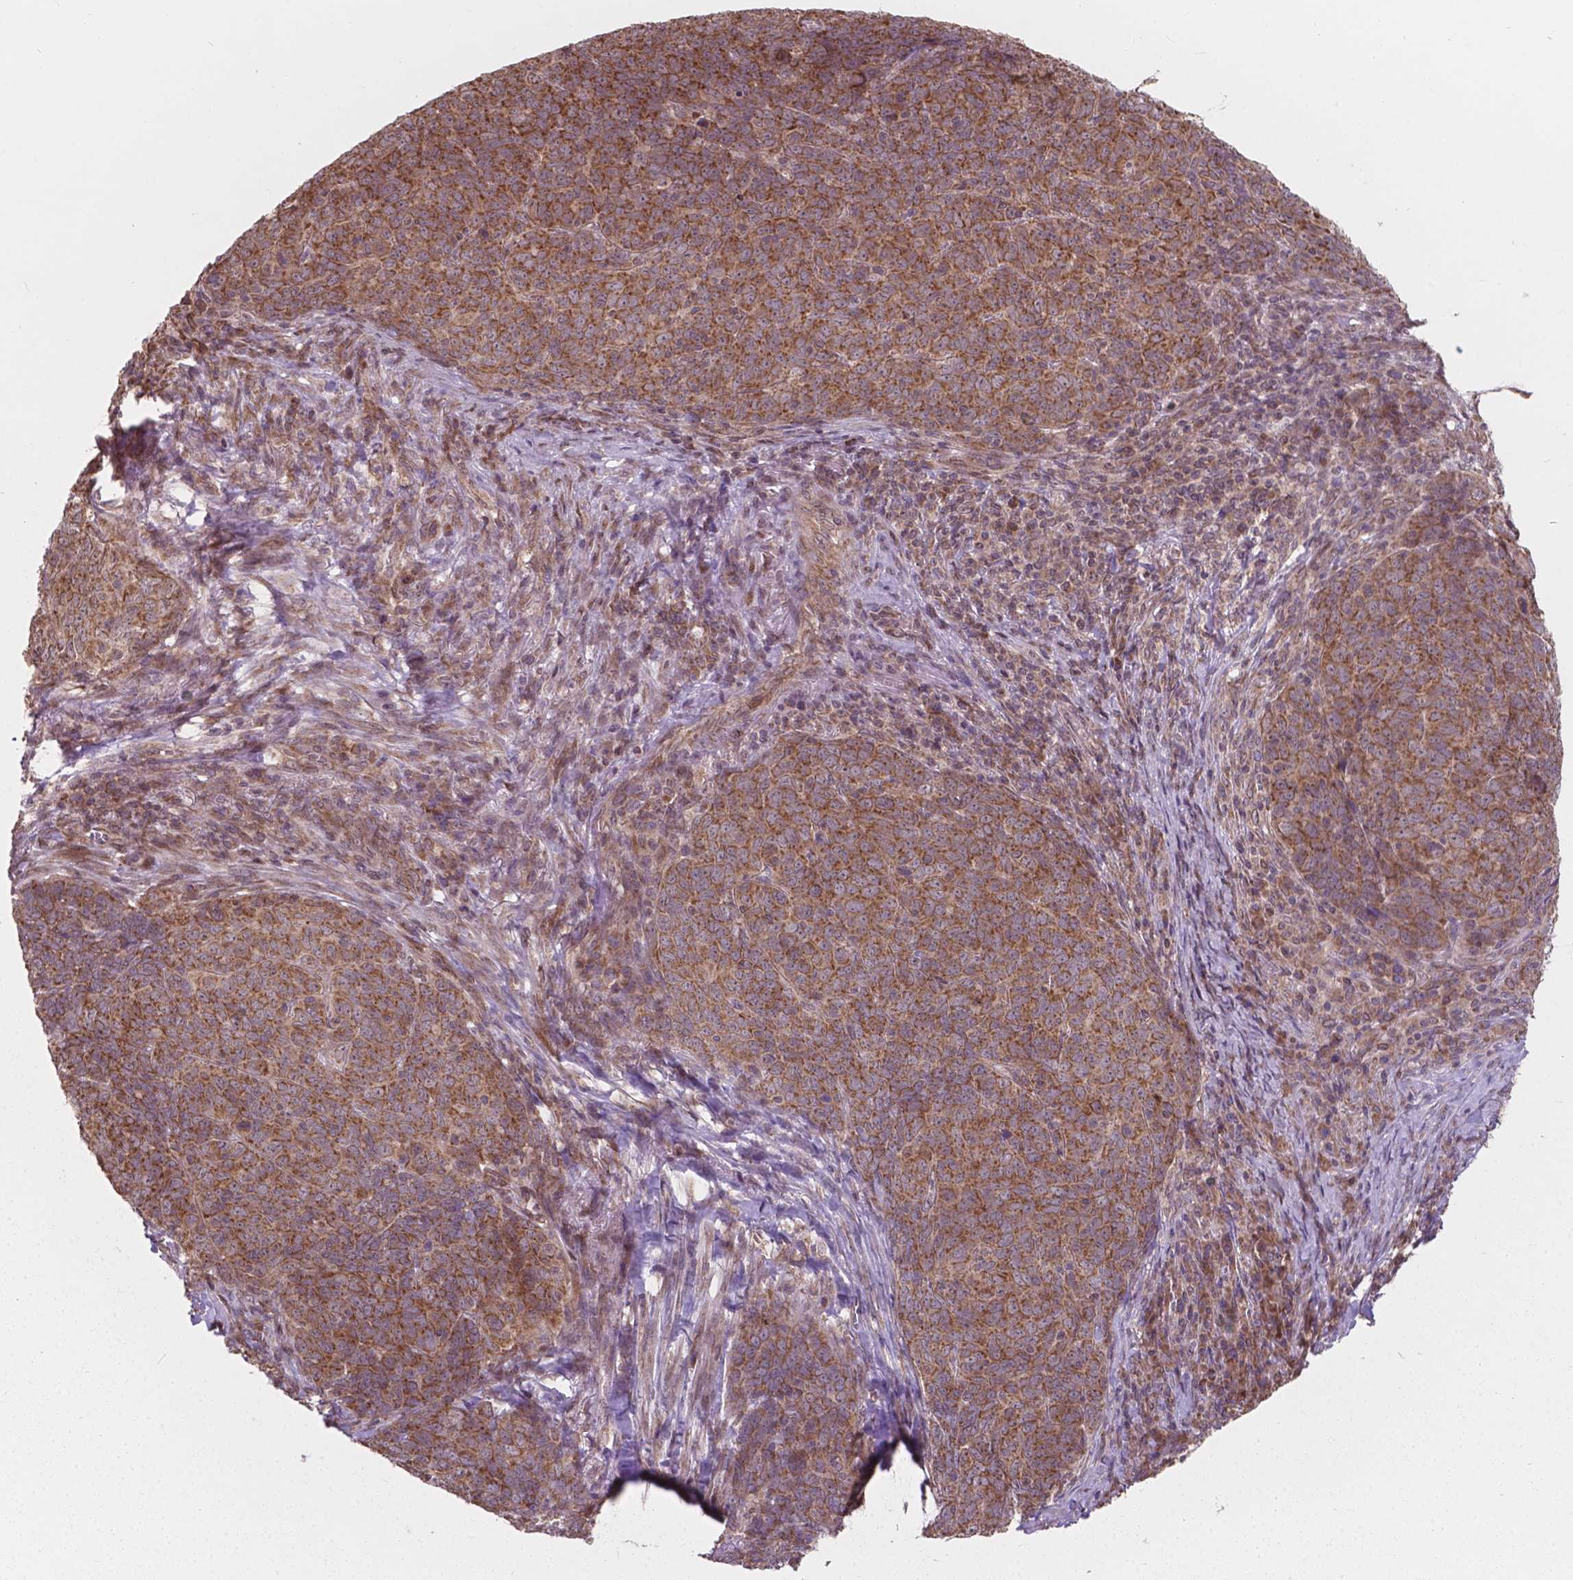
{"staining": {"intensity": "moderate", "quantity": ">75%", "location": "cytoplasmic/membranous"}, "tissue": "skin cancer", "cell_type": "Tumor cells", "image_type": "cancer", "snomed": [{"axis": "morphology", "description": "Squamous cell carcinoma, NOS"}, {"axis": "topography", "description": "Skin"}, {"axis": "topography", "description": "Anal"}], "caption": "Moderate cytoplasmic/membranous expression for a protein is seen in about >75% of tumor cells of skin squamous cell carcinoma using immunohistochemistry.", "gene": "MRPL33", "patient": {"sex": "female", "age": 51}}